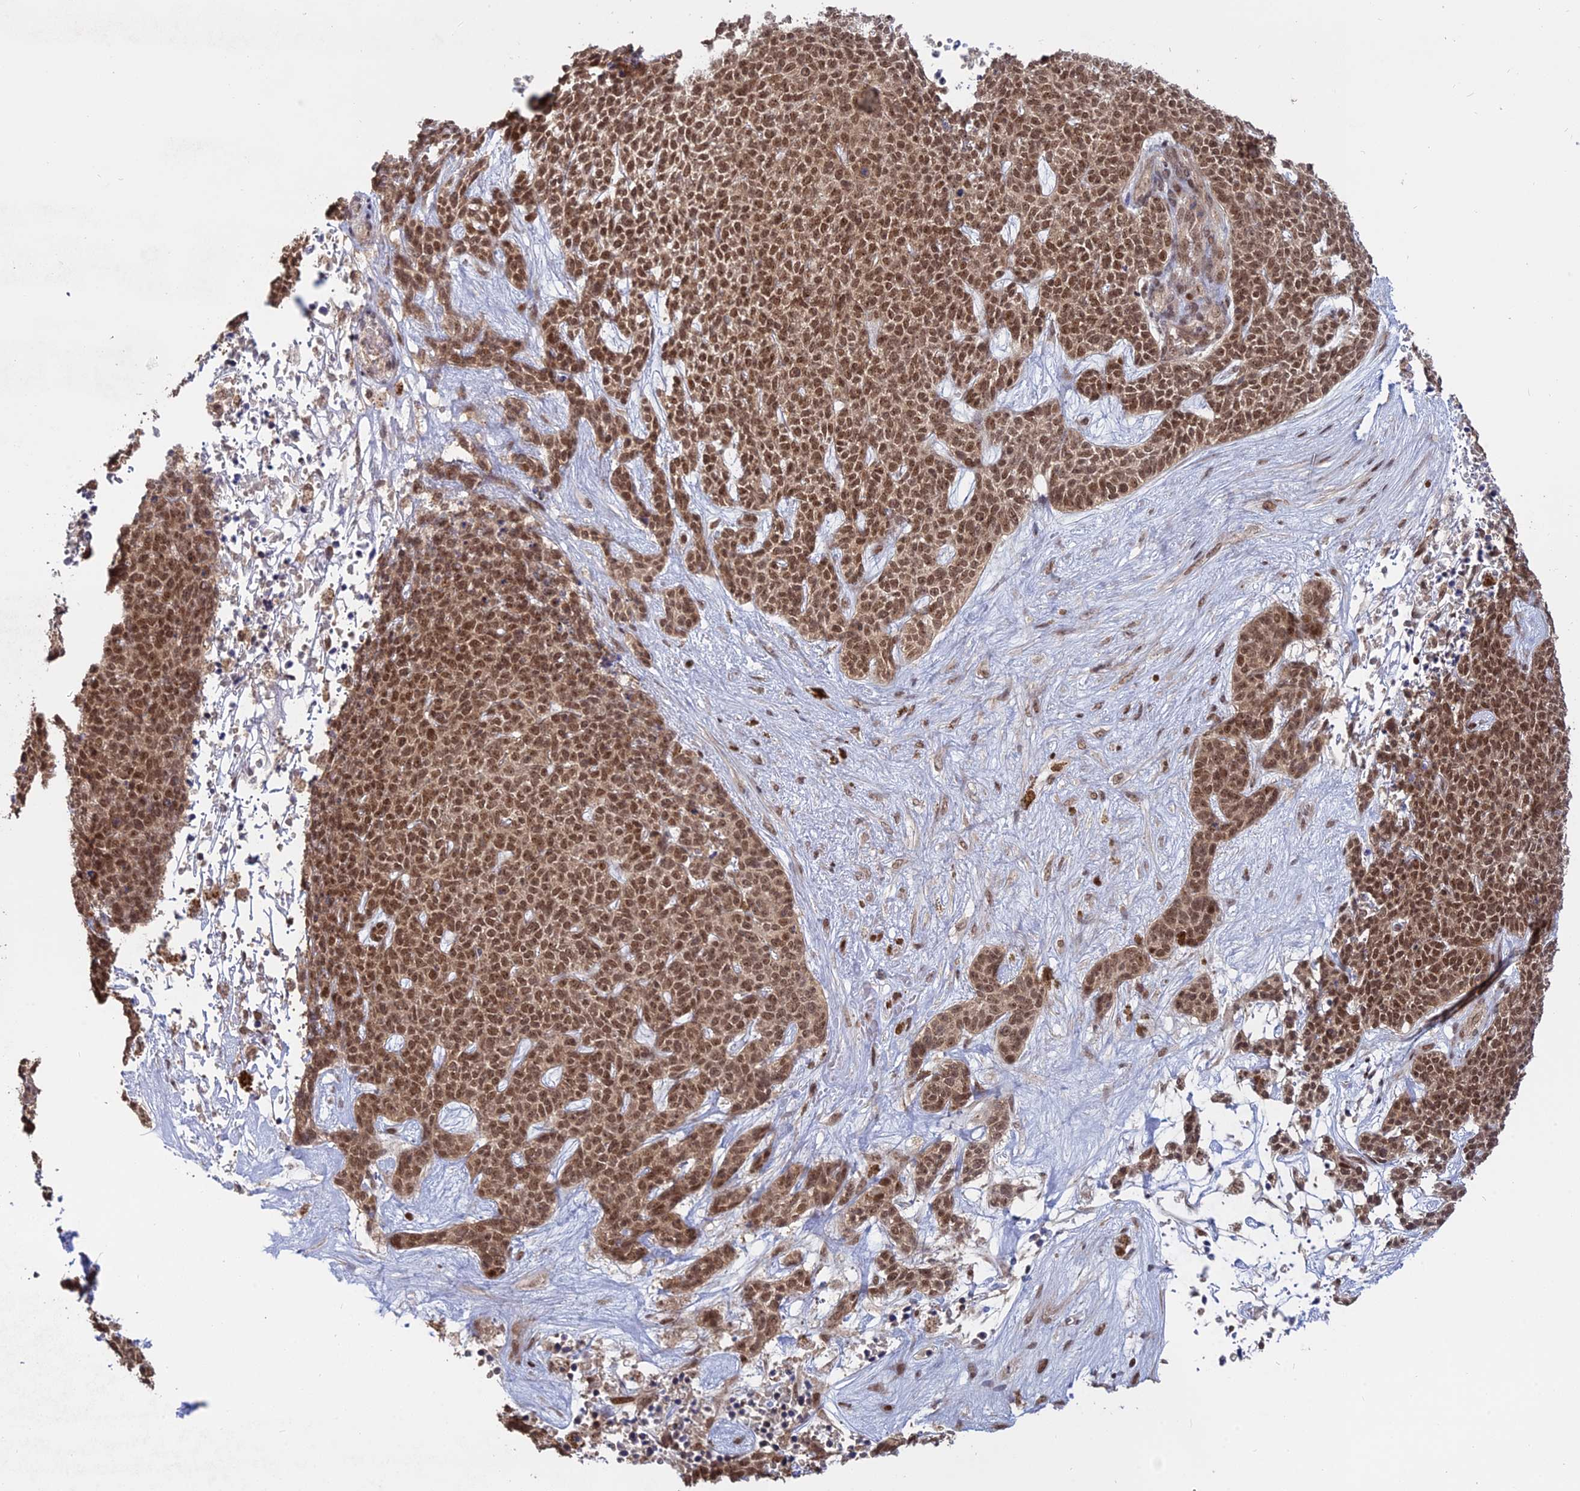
{"staining": {"intensity": "moderate", "quantity": ">75%", "location": "nuclear"}, "tissue": "skin cancer", "cell_type": "Tumor cells", "image_type": "cancer", "snomed": [{"axis": "morphology", "description": "Basal cell carcinoma"}, {"axis": "topography", "description": "Skin"}], "caption": "A high-resolution image shows immunohistochemistry staining of basal cell carcinoma (skin), which shows moderate nuclear positivity in approximately >75% of tumor cells.", "gene": "PKIG", "patient": {"sex": "female", "age": 84}}